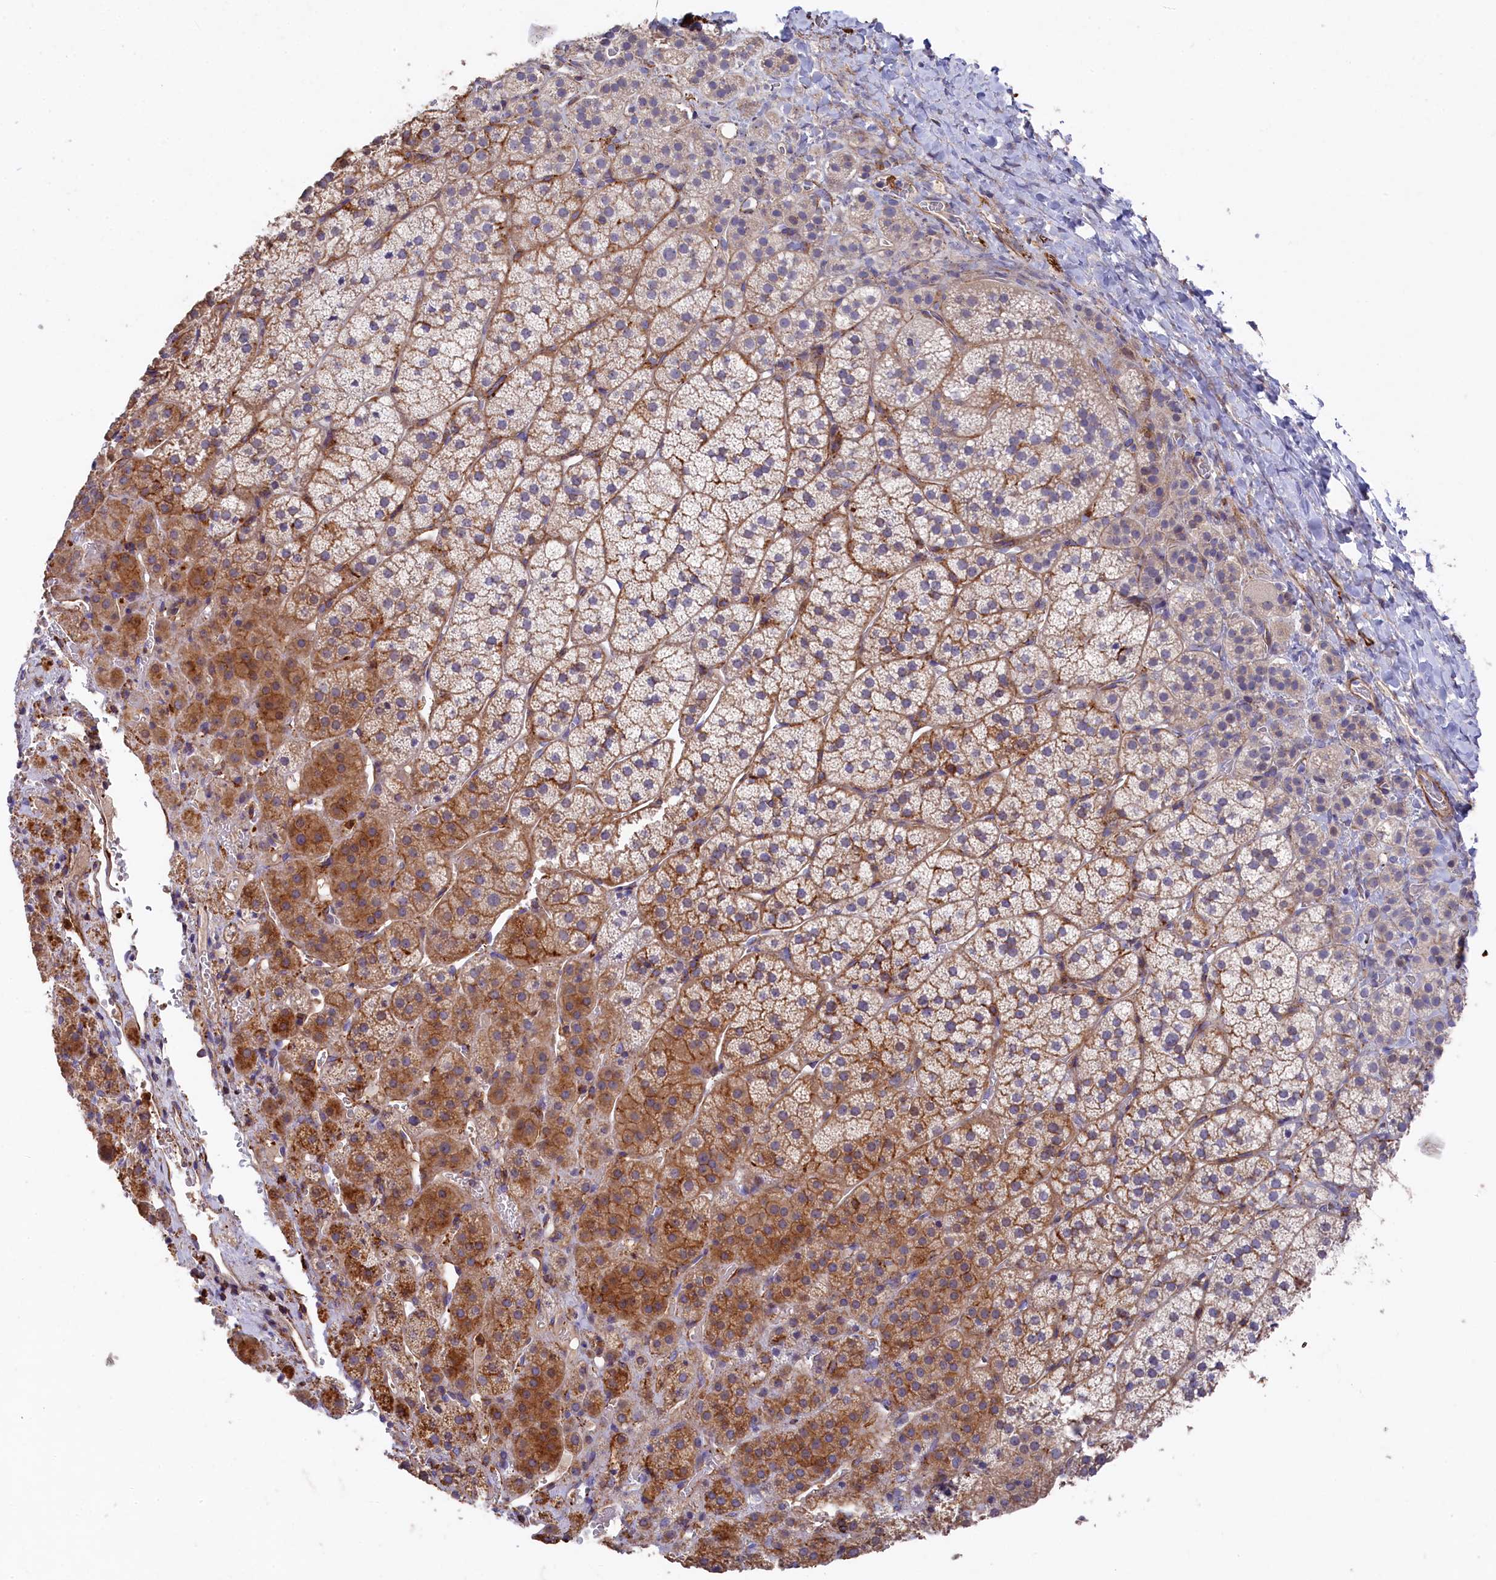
{"staining": {"intensity": "moderate", "quantity": "25%-75%", "location": "cytoplasmic/membranous"}, "tissue": "adrenal gland", "cell_type": "Glandular cells", "image_type": "normal", "snomed": [{"axis": "morphology", "description": "Normal tissue, NOS"}, {"axis": "topography", "description": "Adrenal gland"}], "caption": "Immunohistochemical staining of normal adrenal gland shows 25%-75% levels of moderate cytoplasmic/membranous protein expression in approximately 25%-75% of glandular cells.", "gene": "RAPSN", "patient": {"sex": "female", "age": 44}}